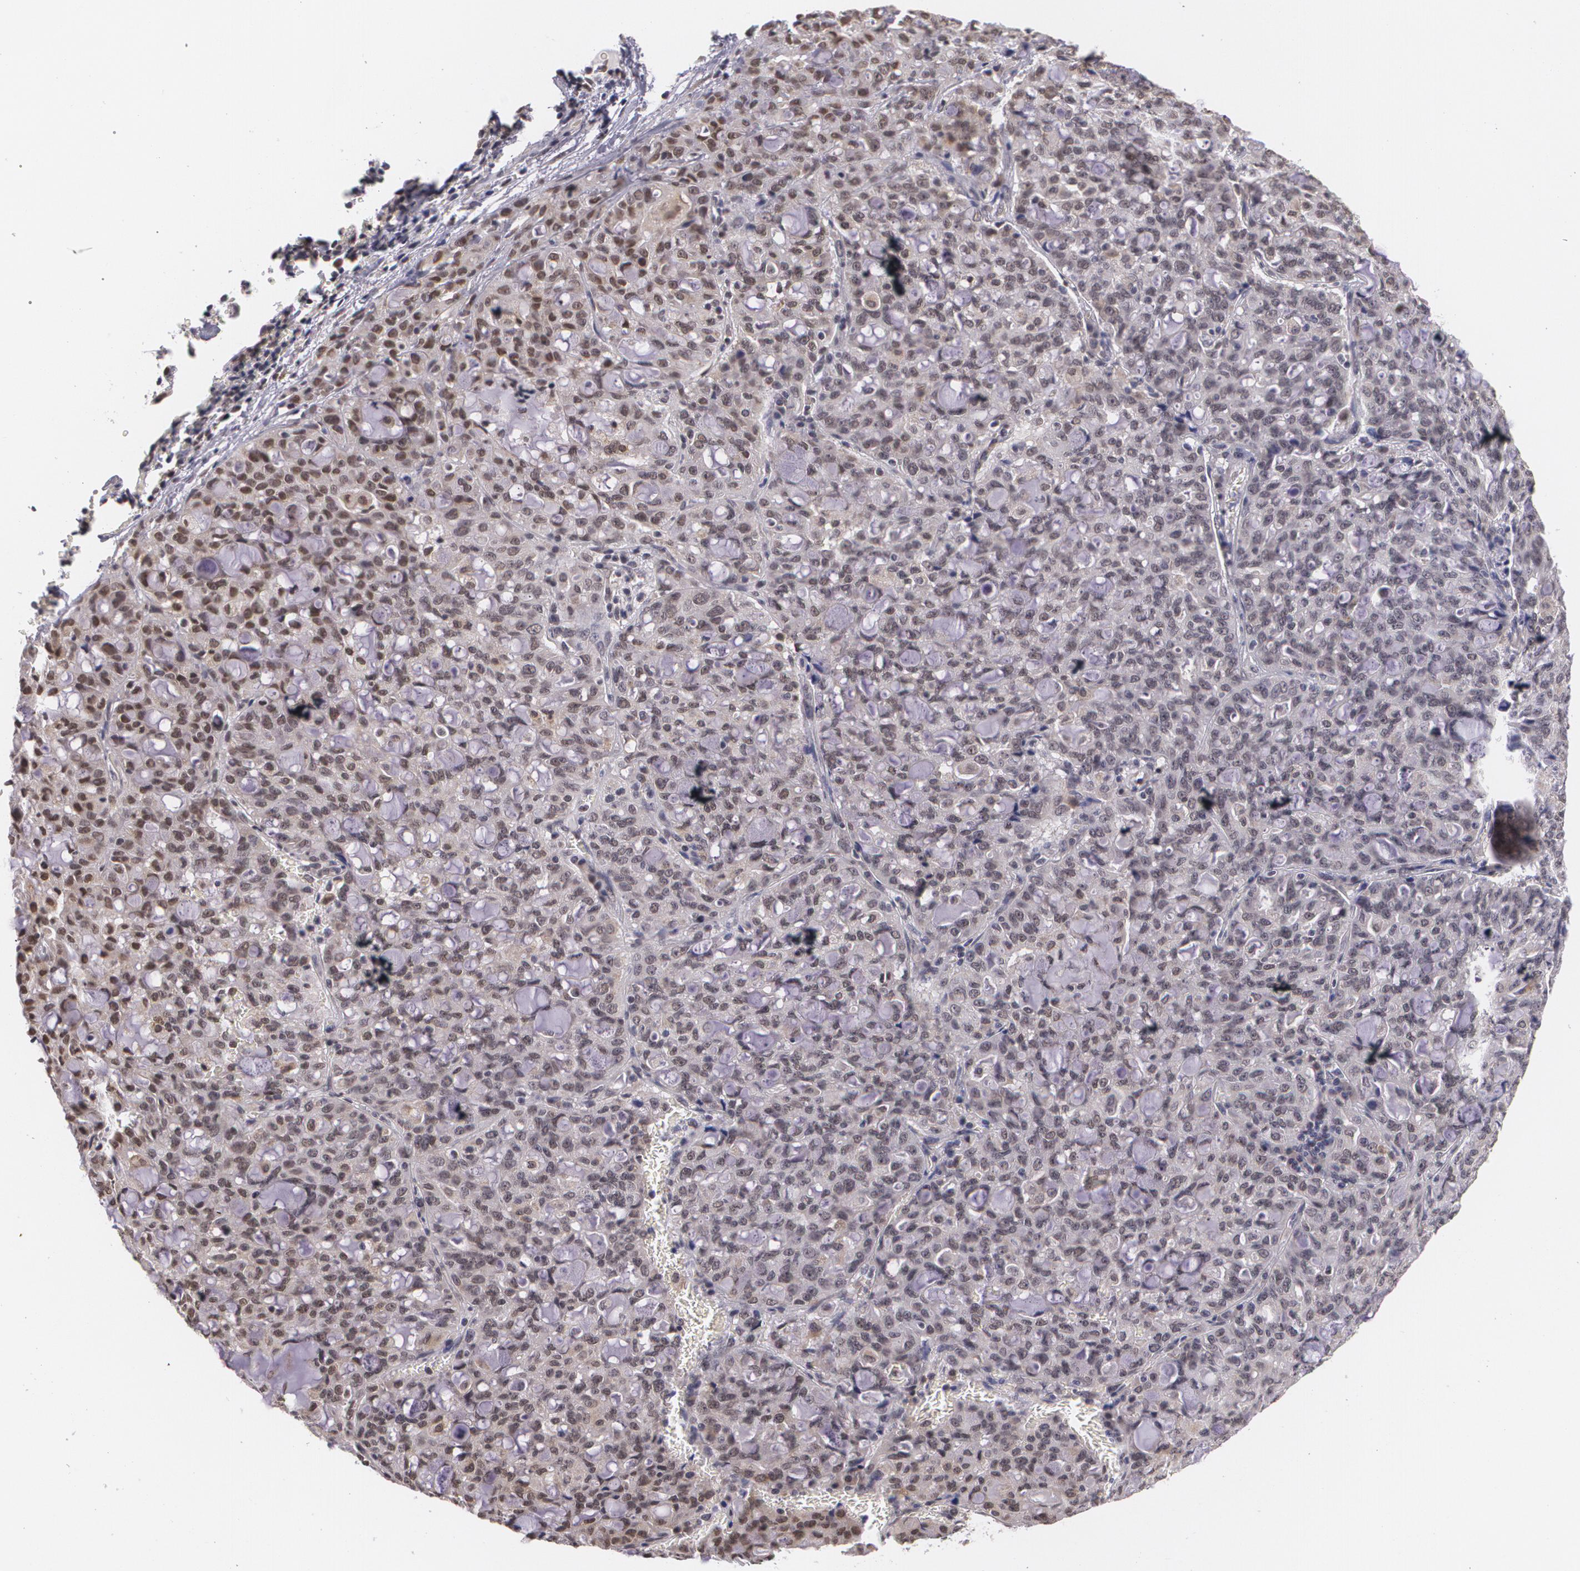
{"staining": {"intensity": "weak", "quantity": "<25%", "location": "nuclear"}, "tissue": "lung cancer", "cell_type": "Tumor cells", "image_type": "cancer", "snomed": [{"axis": "morphology", "description": "Adenocarcinoma, NOS"}, {"axis": "topography", "description": "Lung"}], "caption": "This is an IHC micrograph of lung cancer. There is no expression in tumor cells.", "gene": "ALX1", "patient": {"sex": "female", "age": 44}}